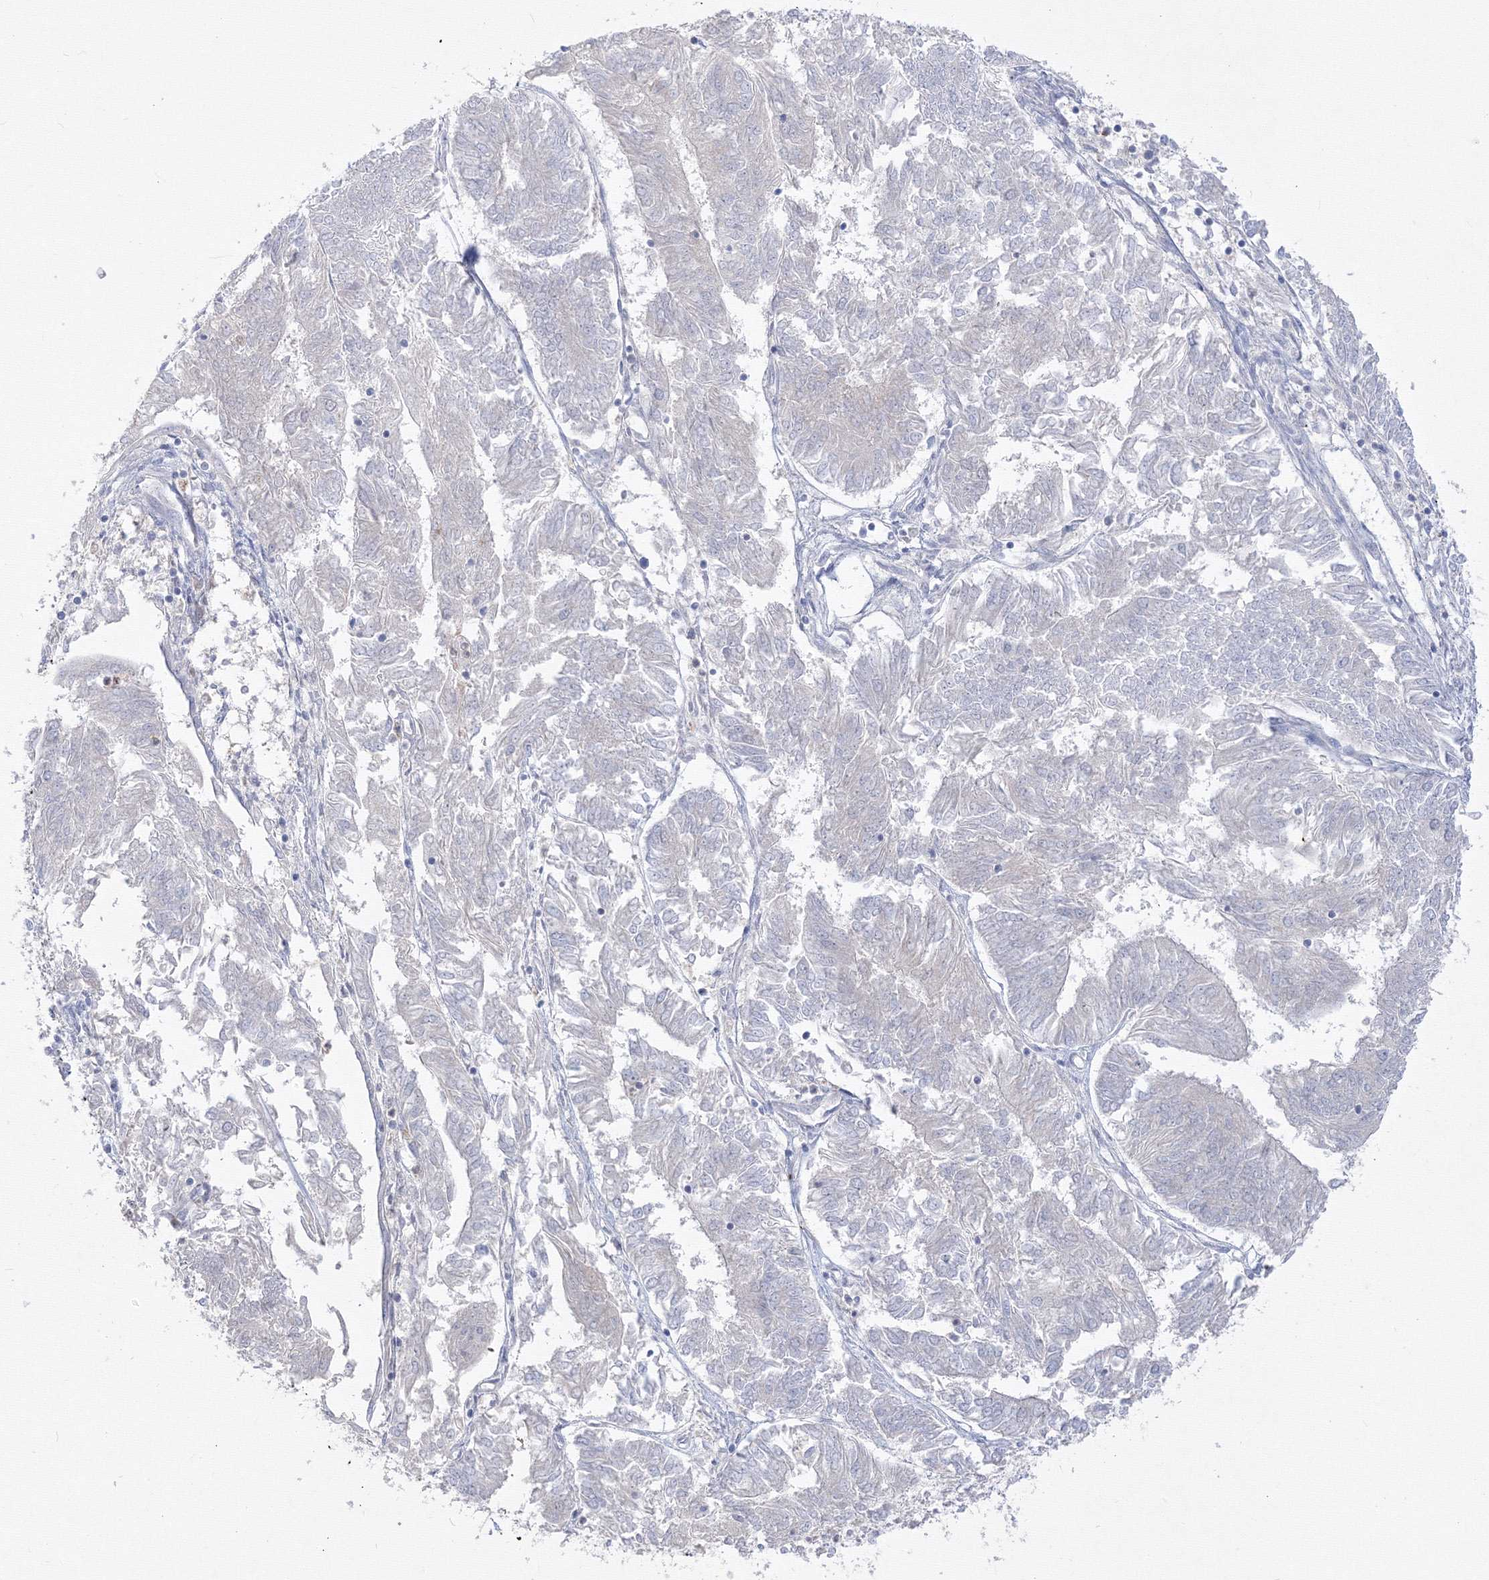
{"staining": {"intensity": "negative", "quantity": "none", "location": "none"}, "tissue": "endometrial cancer", "cell_type": "Tumor cells", "image_type": "cancer", "snomed": [{"axis": "morphology", "description": "Adenocarcinoma, NOS"}, {"axis": "topography", "description": "Endometrium"}], "caption": "This is an IHC photomicrograph of endometrial cancer. There is no expression in tumor cells.", "gene": "FBXL8", "patient": {"sex": "female", "age": 58}}